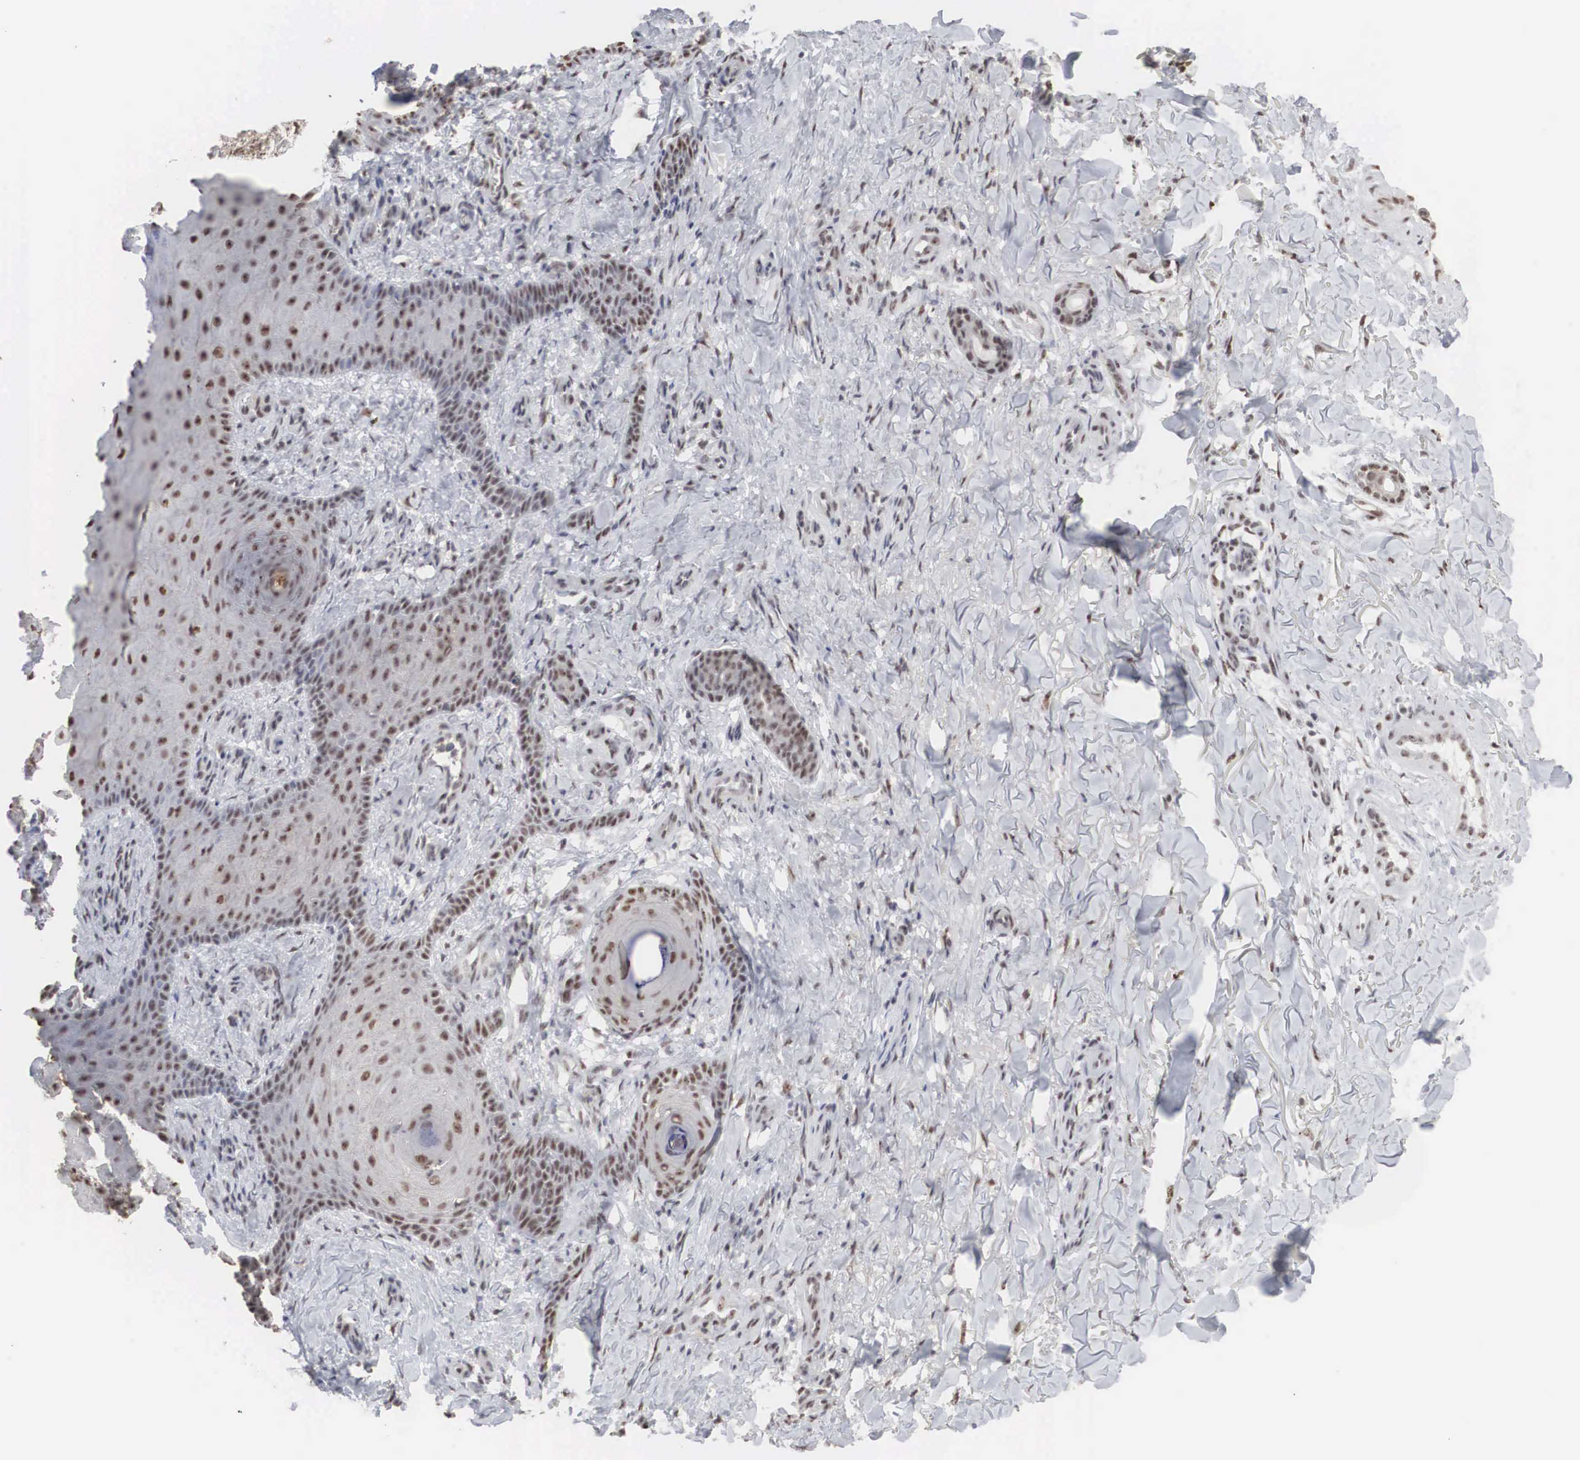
{"staining": {"intensity": "moderate", "quantity": "25%-75%", "location": "nuclear"}, "tissue": "skin cancer", "cell_type": "Tumor cells", "image_type": "cancer", "snomed": [{"axis": "morphology", "description": "Normal tissue, NOS"}, {"axis": "morphology", "description": "Basal cell carcinoma"}, {"axis": "topography", "description": "Skin"}], "caption": "Moderate nuclear expression is identified in about 25%-75% of tumor cells in skin basal cell carcinoma.", "gene": "AUTS2", "patient": {"sex": "male", "age": 81}}